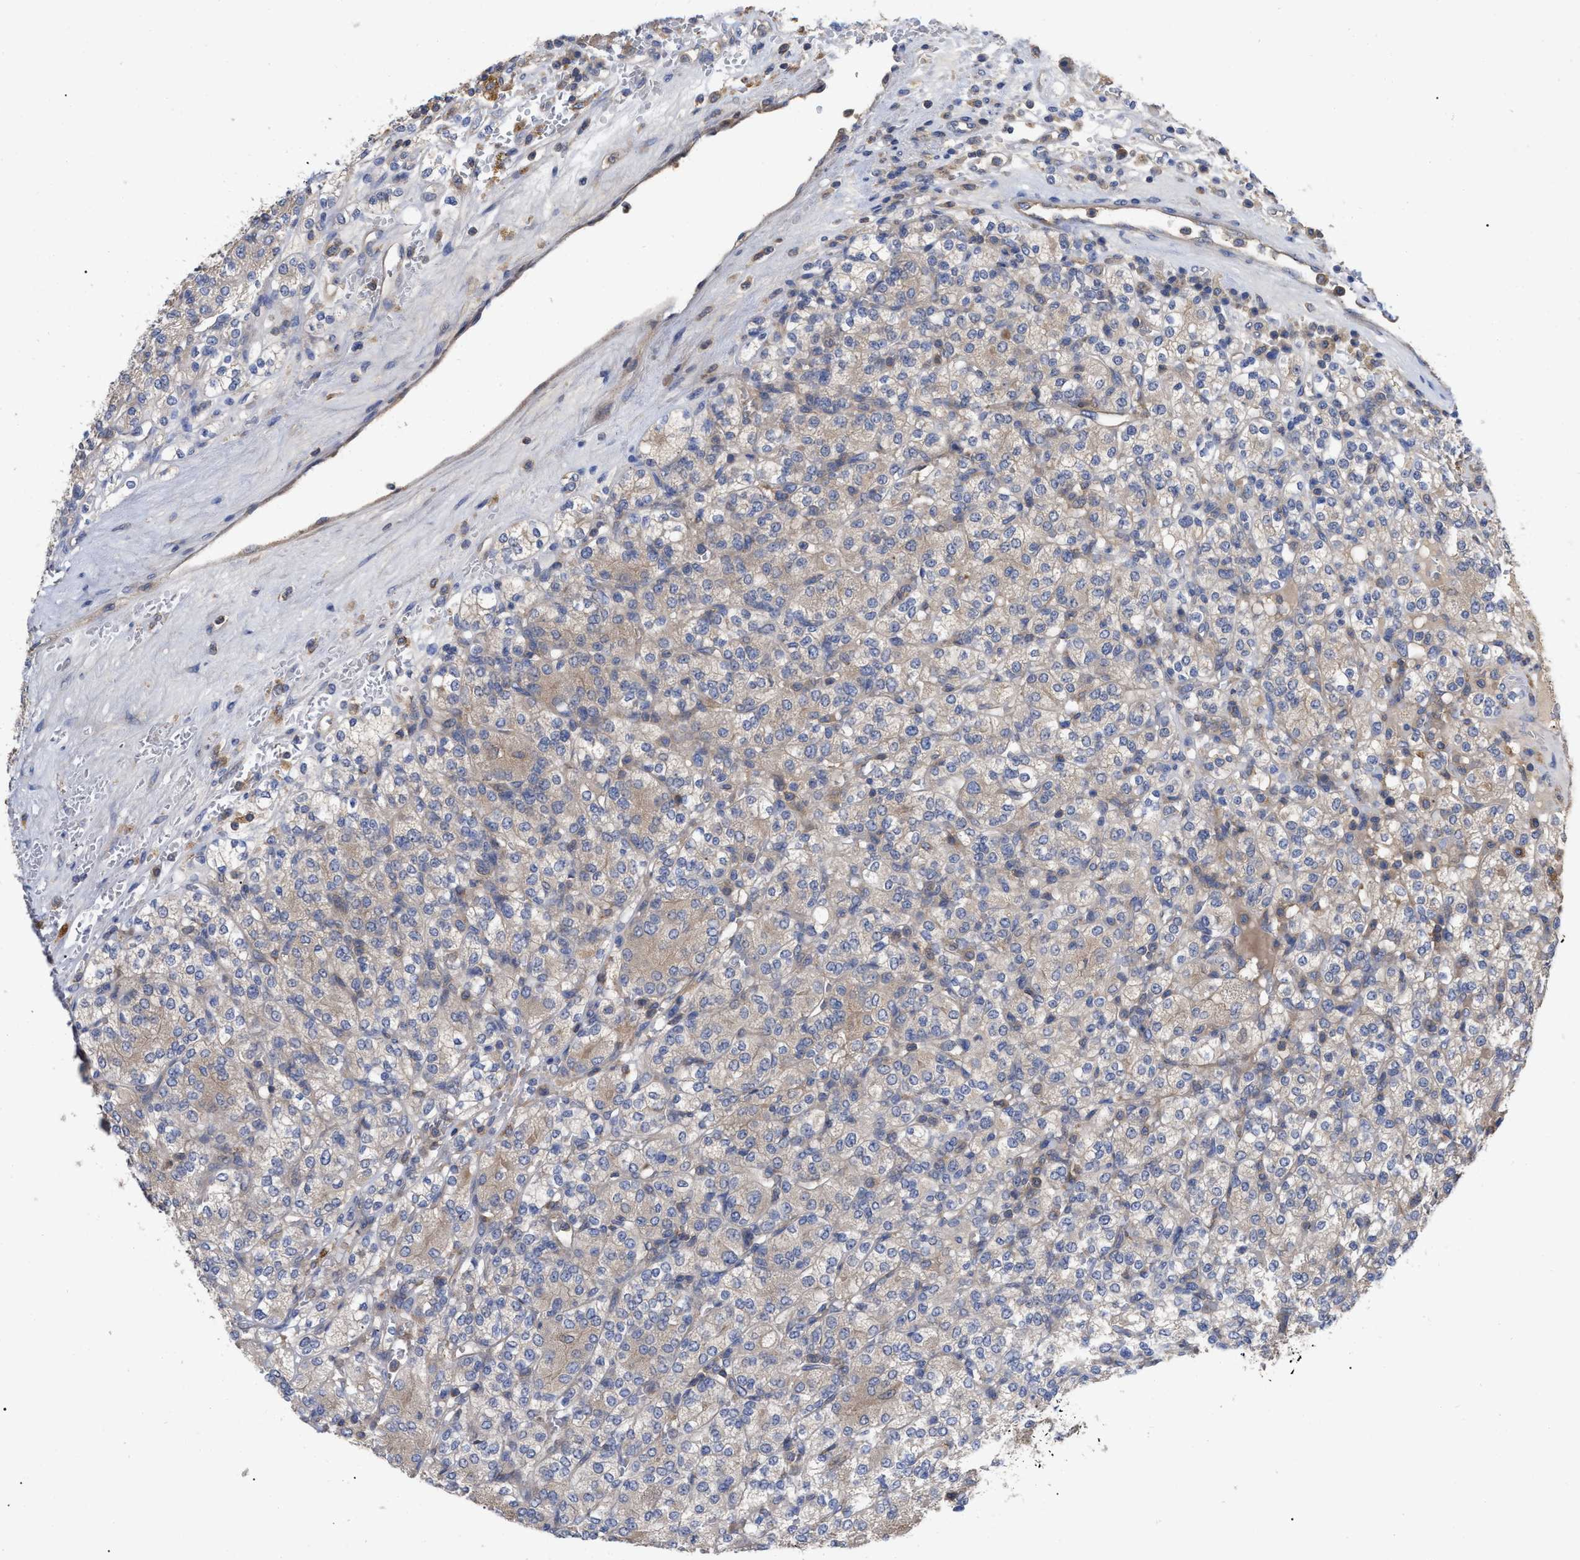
{"staining": {"intensity": "weak", "quantity": ">75%", "location": "cytoplasmic/membranous"}, "tissue": "renal cancer", "cell_type": "Tumor cells", "image_type": "cancer", "snomed": [{"axis": "morphology", "description": "Adenocarcinoma, NOS"}, {"axis": "topography", "description": "Kidney"}], "caption": "The histopathology image exhibits a brown stain indicating the presence of a protein in the cytoplasmic/membranous of tumor cells in renal cancer.", "gene": "RAP1GDS1", "patient": {"sex": "male", "age": 77}}